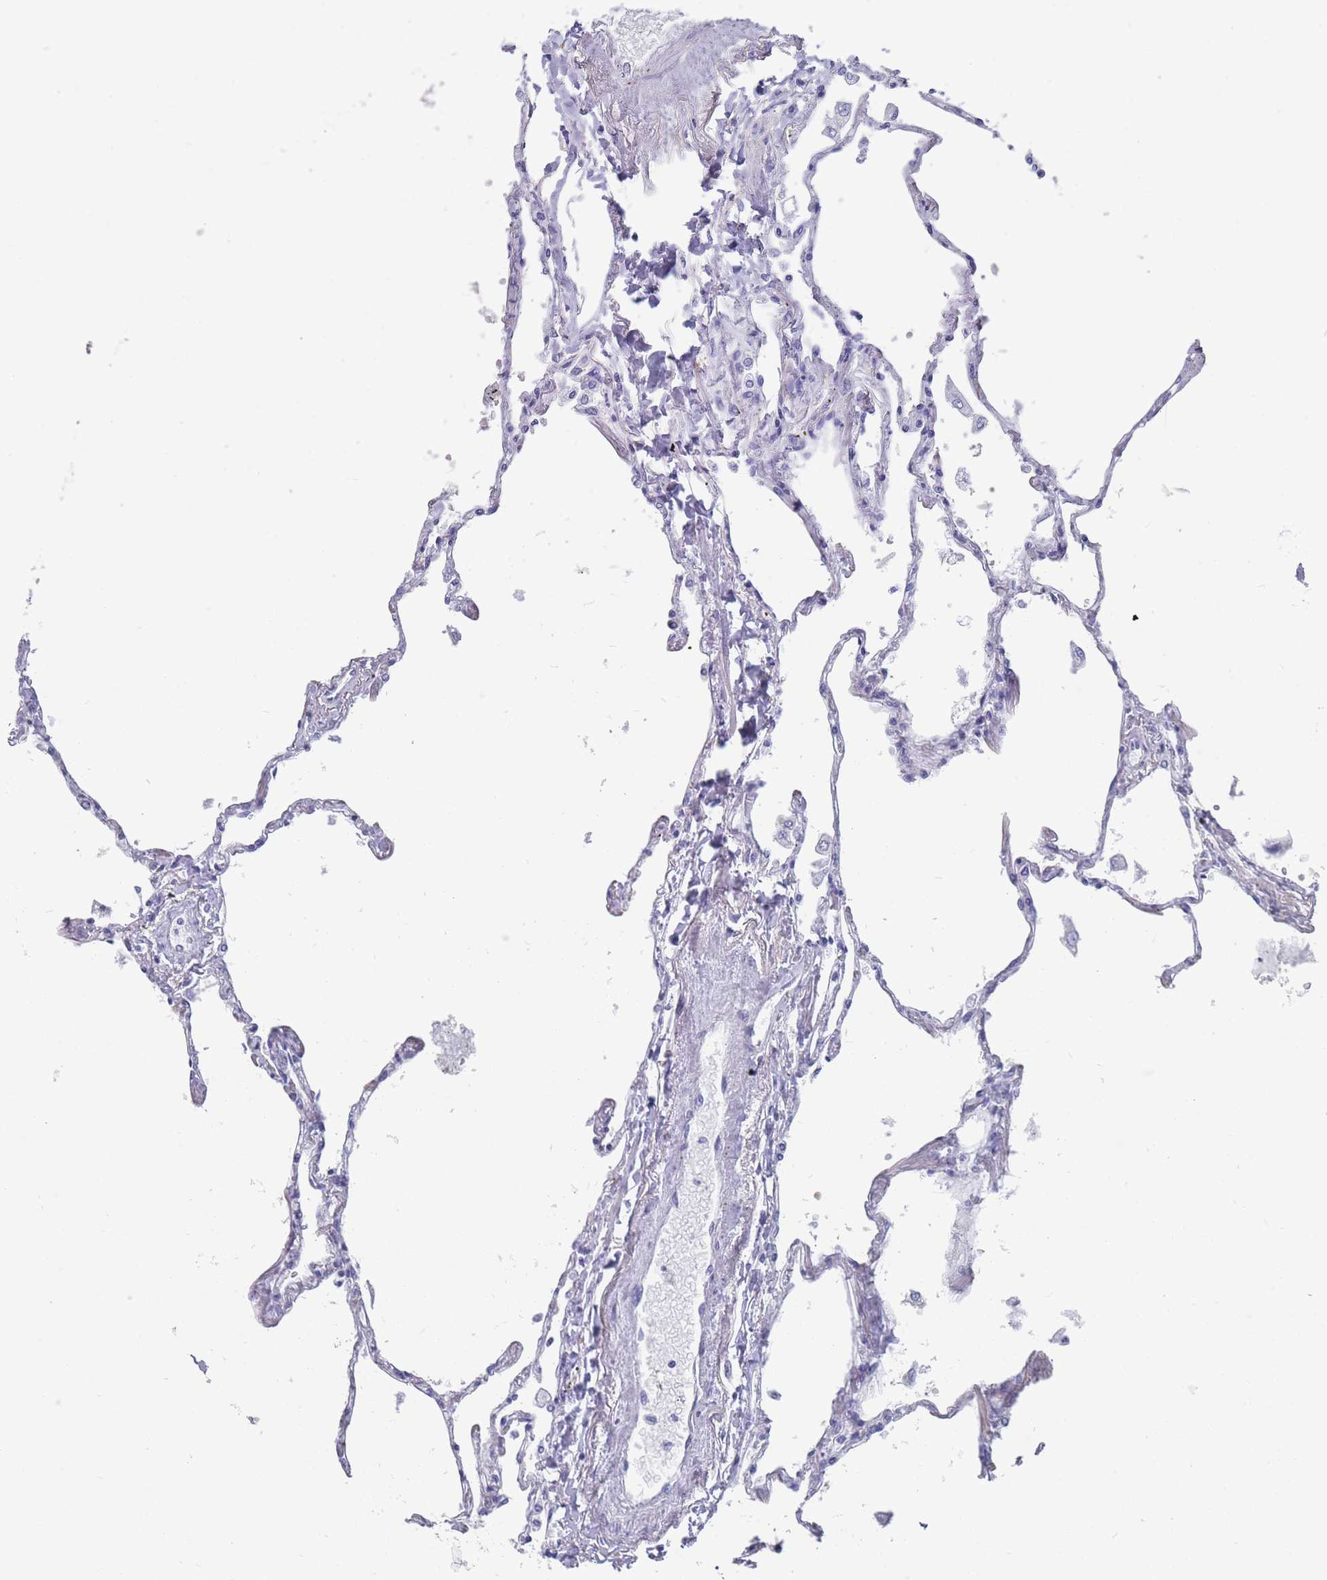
{"staining": {"intensity": "negative", "quantity": "none", "location": "none"}, "tissue": "lung", "cell_type": "Alveolar cells", "image_type": "normal", "snomed": [{"axis": "morphology", "description": "Normal tissue, NOS"}, {"axis": "topography", "description": "Lung"}], "caption": "IHC of benign human lung reveals no staining in alveolar cells.", "gene": "CYP51A1", "patient": {"sex": "female", "age": 67}}